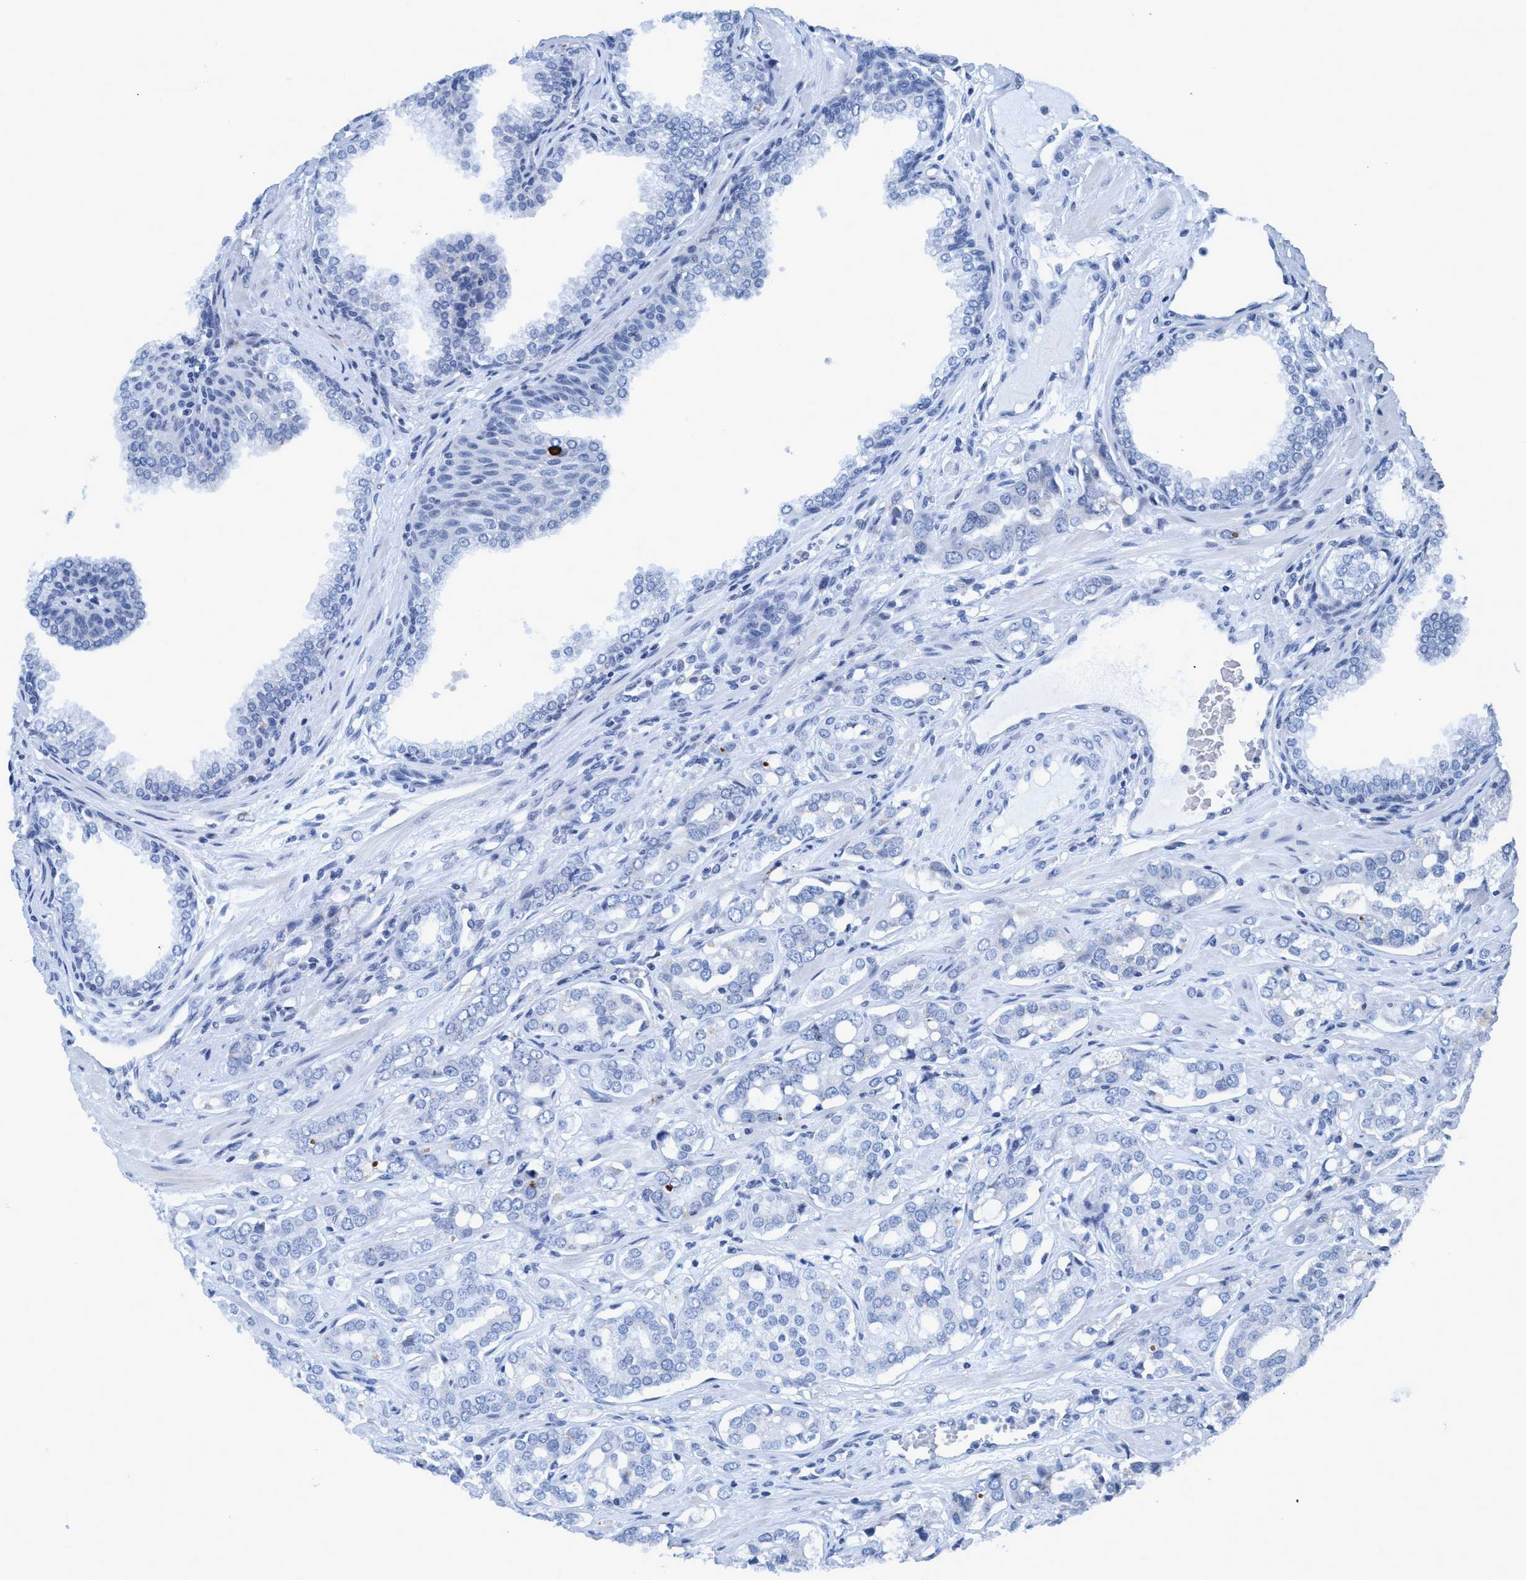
{"staining": {"intensity": "negative", "quantity": "none", "location": "none"}, "tissue": "prostate cancer", "cell_type": "Tumor cells", "image_type": "cancer", "snomed": [{"axis": "morphology", "description": "Adenocarcinoma, High grade"}, {"axis": "topography", "description": "Prostate"}], "caption": "The immunohistochemistry (IHC) micrograph has no significant expression in tumor cells of high-grade adenocarcinoma (prostate) tissue.", "gene": "DNAI1", "patient": {"sex": "male", "age": 52}}